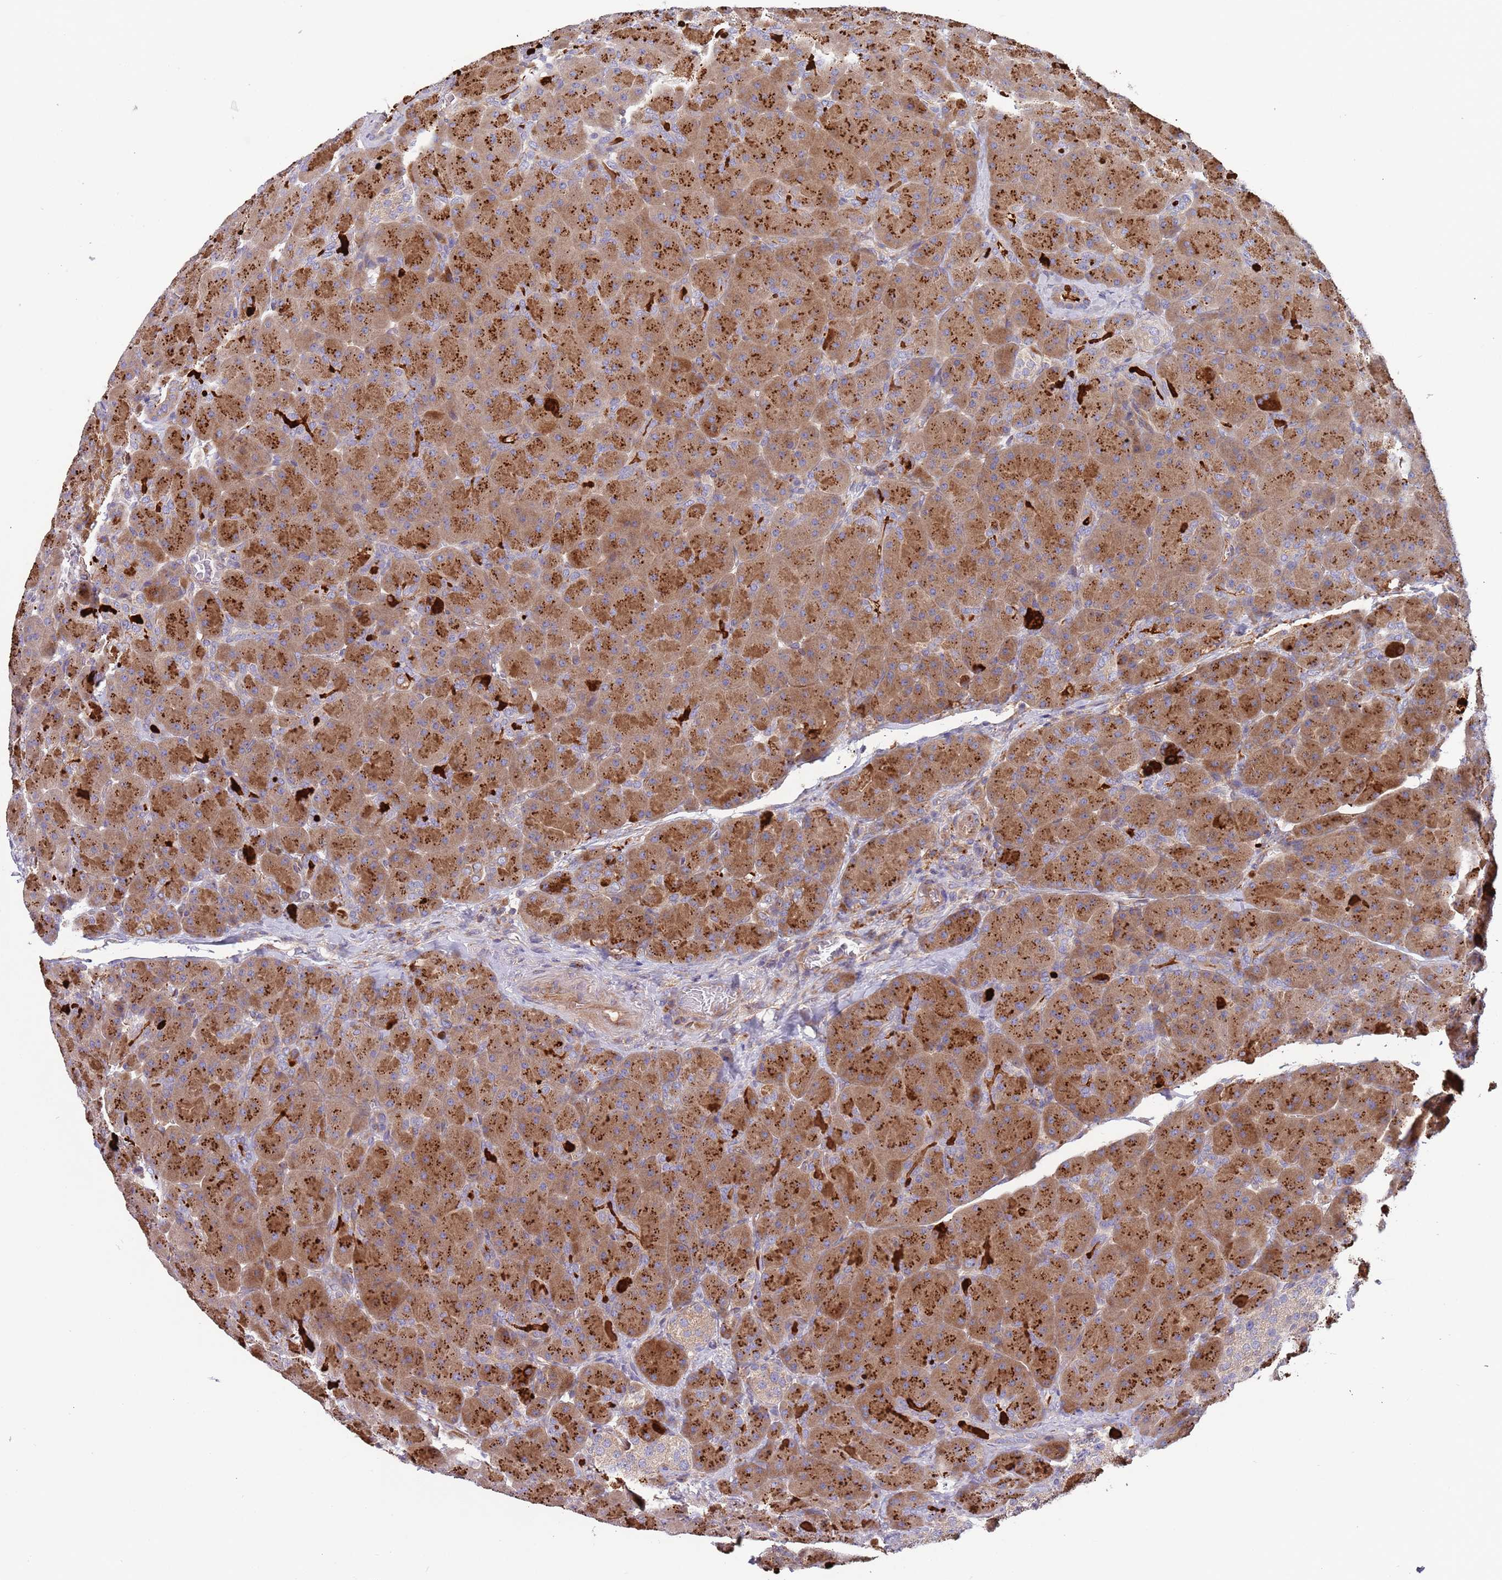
{"staining": {"intensity": "strong", "quantity": ">75%", "location": "cytoplasmic/membranous"}, "tissue": "pancreas", "cell_type": "Exocrine glandular cells", "image_type": "normal", "snomed": [{"axis": "morphology", "description": "Normal tissue, NOS"}, {"axis": "topography", "description": "Pancreas"}], "caption": "Human pancreas stained with a brown dye reveals strong cytoplasmic/membranous positive expression in approximately >75% of exocrine glandular cells.", "gene": "ARMCX6", "patient": {"sex": "male", "age": 66}}